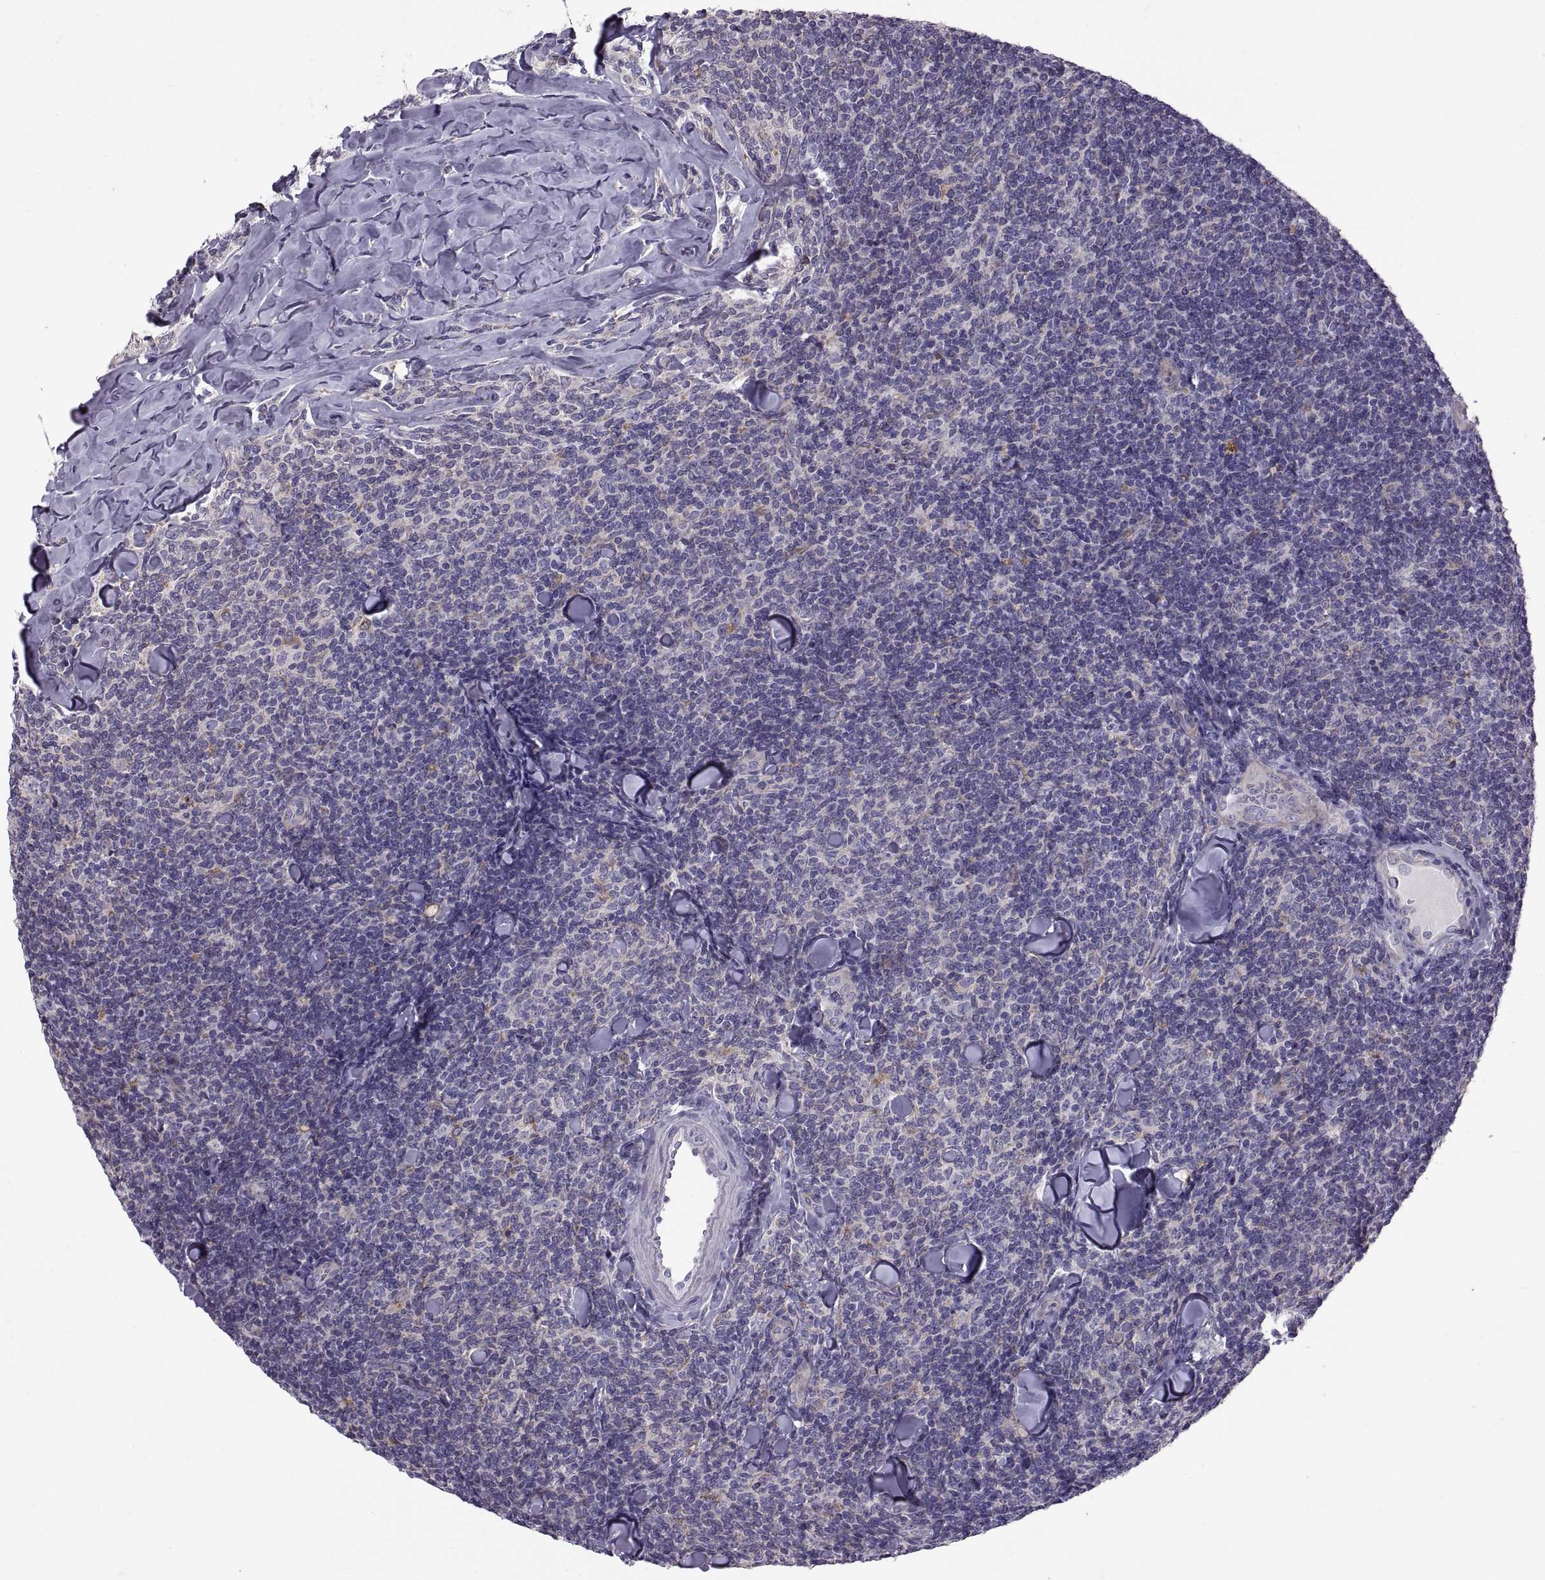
{"staining": {"intensity": "negative", "quantity": "none", "location": "none"}, "tissue": "lymphoma", "cell_type": "Tumor cells", "image_type": "cancer", "snomed": [{"axis": "morphology", "description": "Malignant lymphoma, non-Hodgkin's type, Low grade"}, {"axis": "topography", "description": "Lymph node"}], "caption": "This is a micrograph of IHC staining of malignant lymphoma, non-Hodgkin's type (low-grade), which shows no expression in tumor cells.", "gene": "ARSL", "patient": {"sex": "female", "age": 56}}